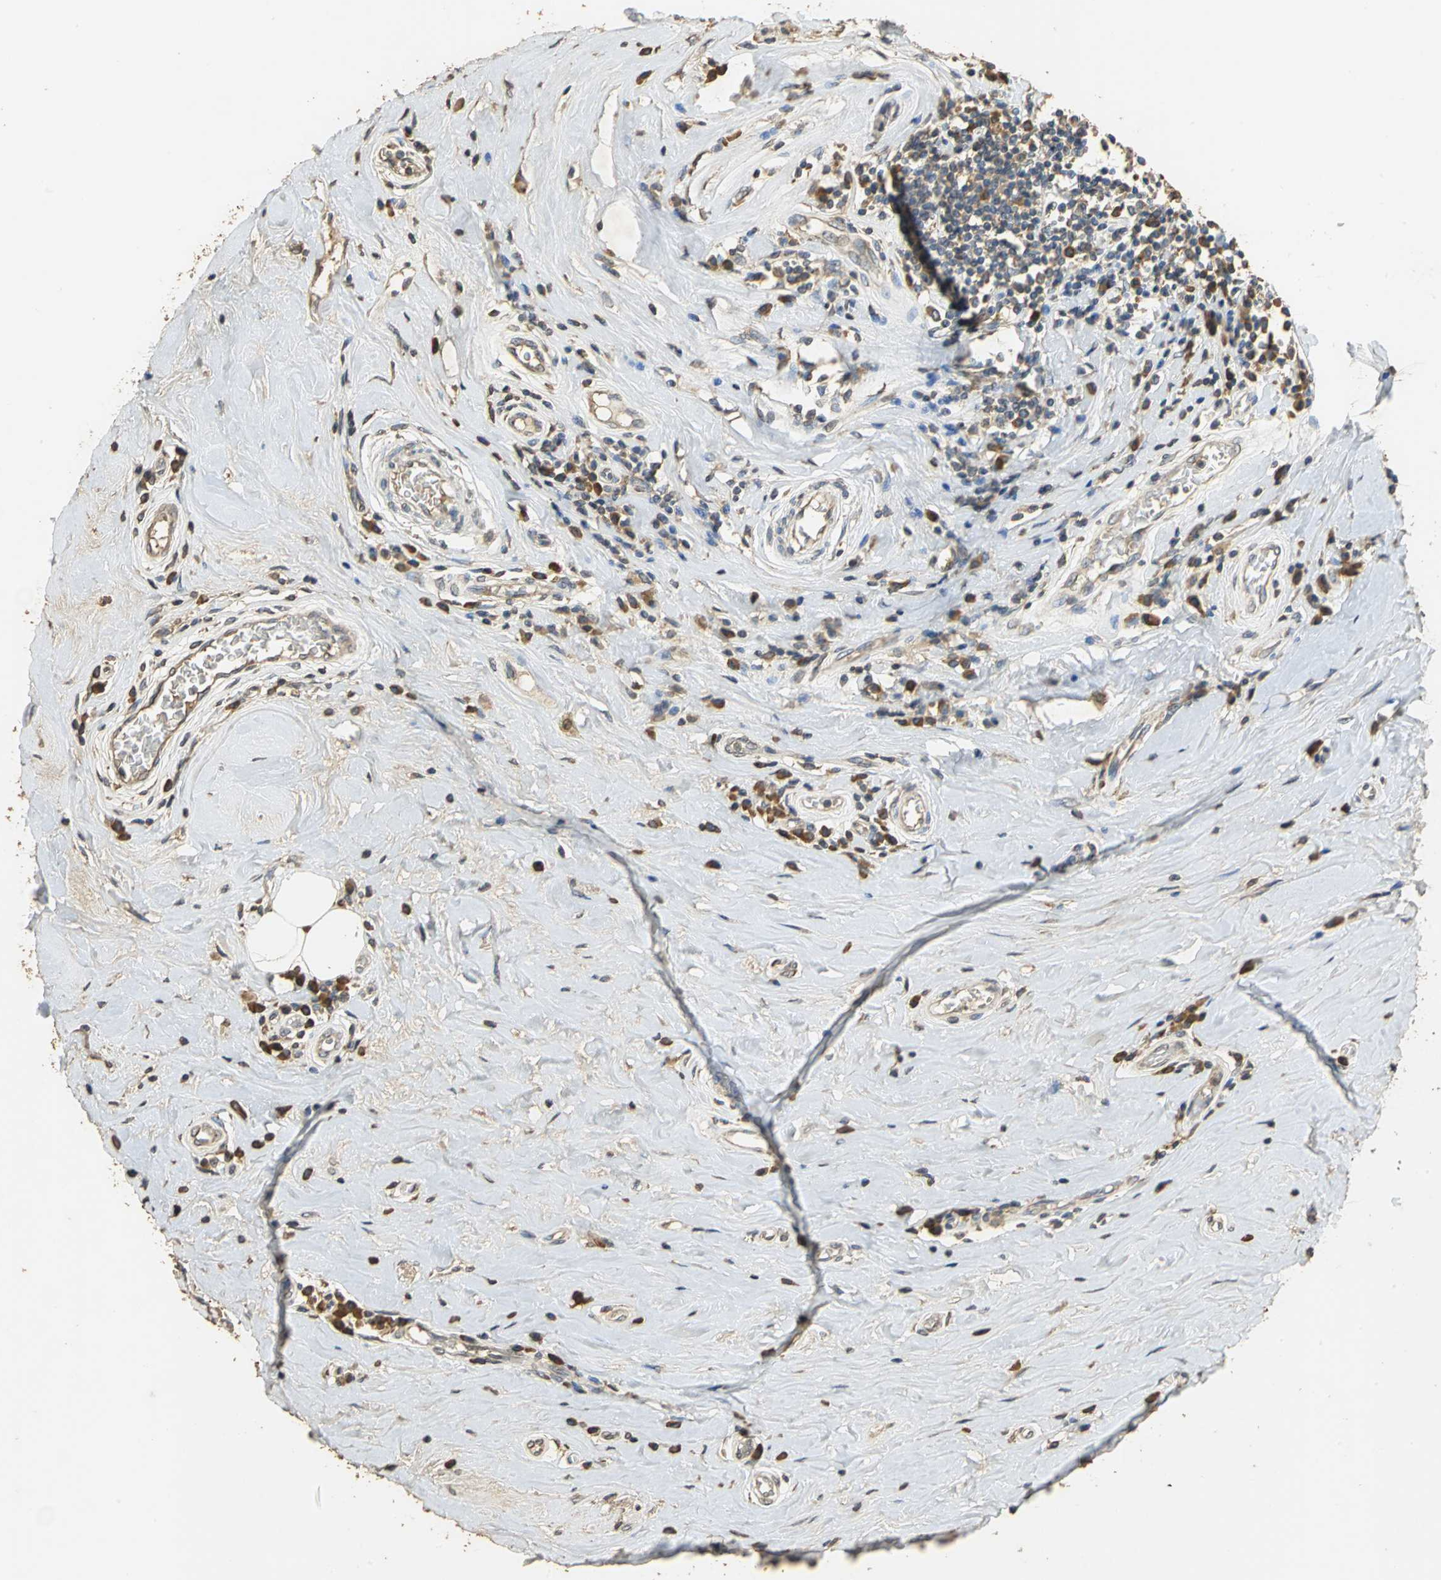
{"staining": {"intensity": "weak", "quantity": "25%-75%", "location": "cytoplasmic/membranous"}, "tissue": "breast cancer", "cell_type": "Tumor cells", "image_type": "cancer", "snomed": [{"axis": "morphology", "description": "Duct carcinoma"}, {"axis": "topography", "description": "Breast"}], "caption": "Immunohistochemical staining of human breast cancer (intraductal carcinoma) reveals low levels of weak cytoplasmic/membranous positivity in approximately 25%-75% of tumor cells.", "gene": "ACSL4", "patient": {"sex": "female", "age": 27}}